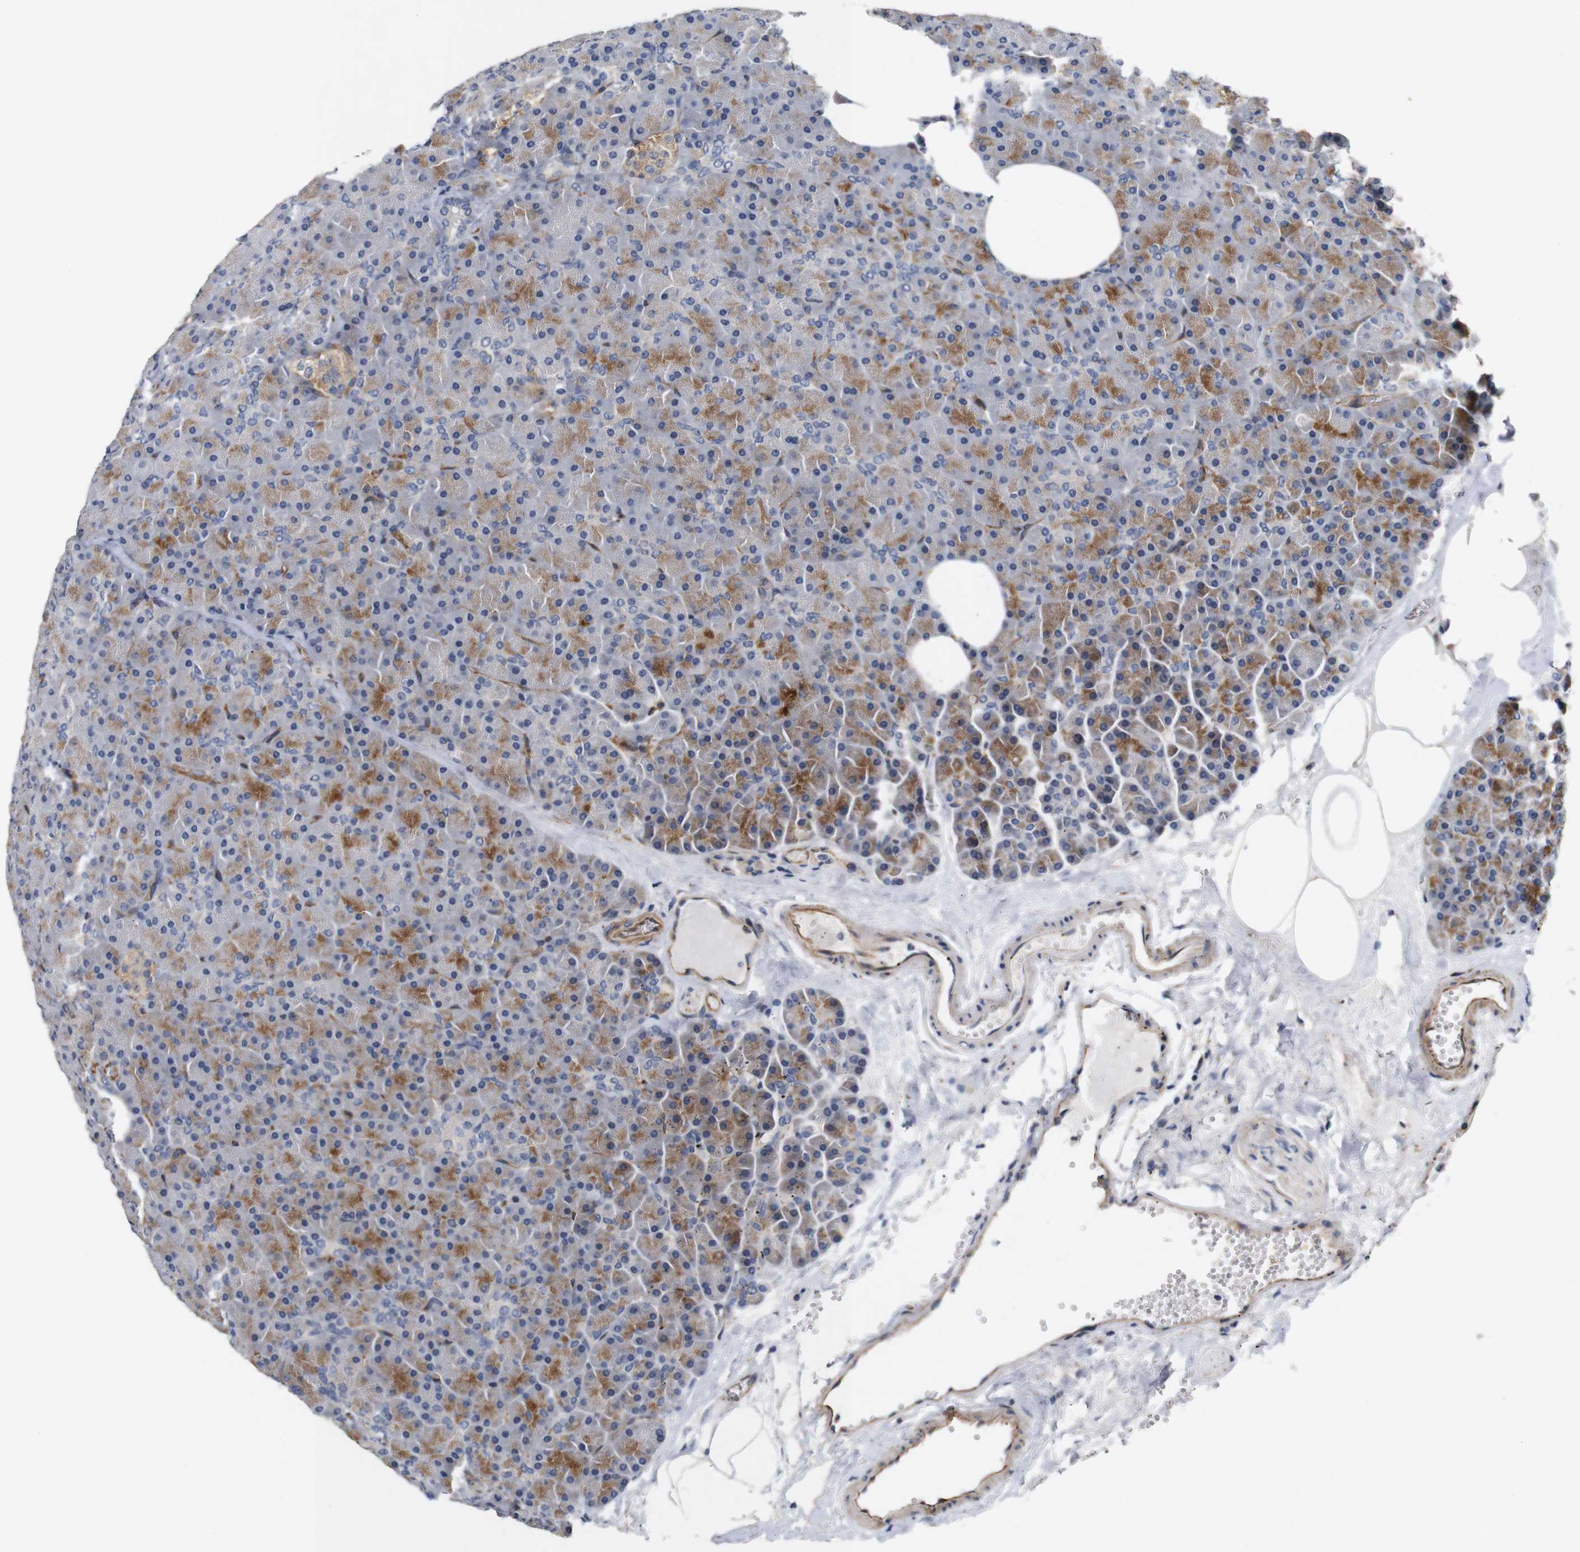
{"staining": {"intensity": "moderate", "quantity": "25%-75%", "location": "cytoplasmic/membranous"}, "tissue": "pancreas", "cell_type": "Exocrine glandular cells", "image_type": "normal", "snomed": [{"axis": "morphology", "description": "Normal tissue, NOS"}, {"axis": "topography", "description": "Pancreas"}], "caption": "IHC of unremarkable pancreas shows medium levels of moderate cytoplasmic/membranous positivity in about 25%-75% of exocrine glandular cells.", "gene": "CYB561", "patient": {"sex": "female", "age": 35}}